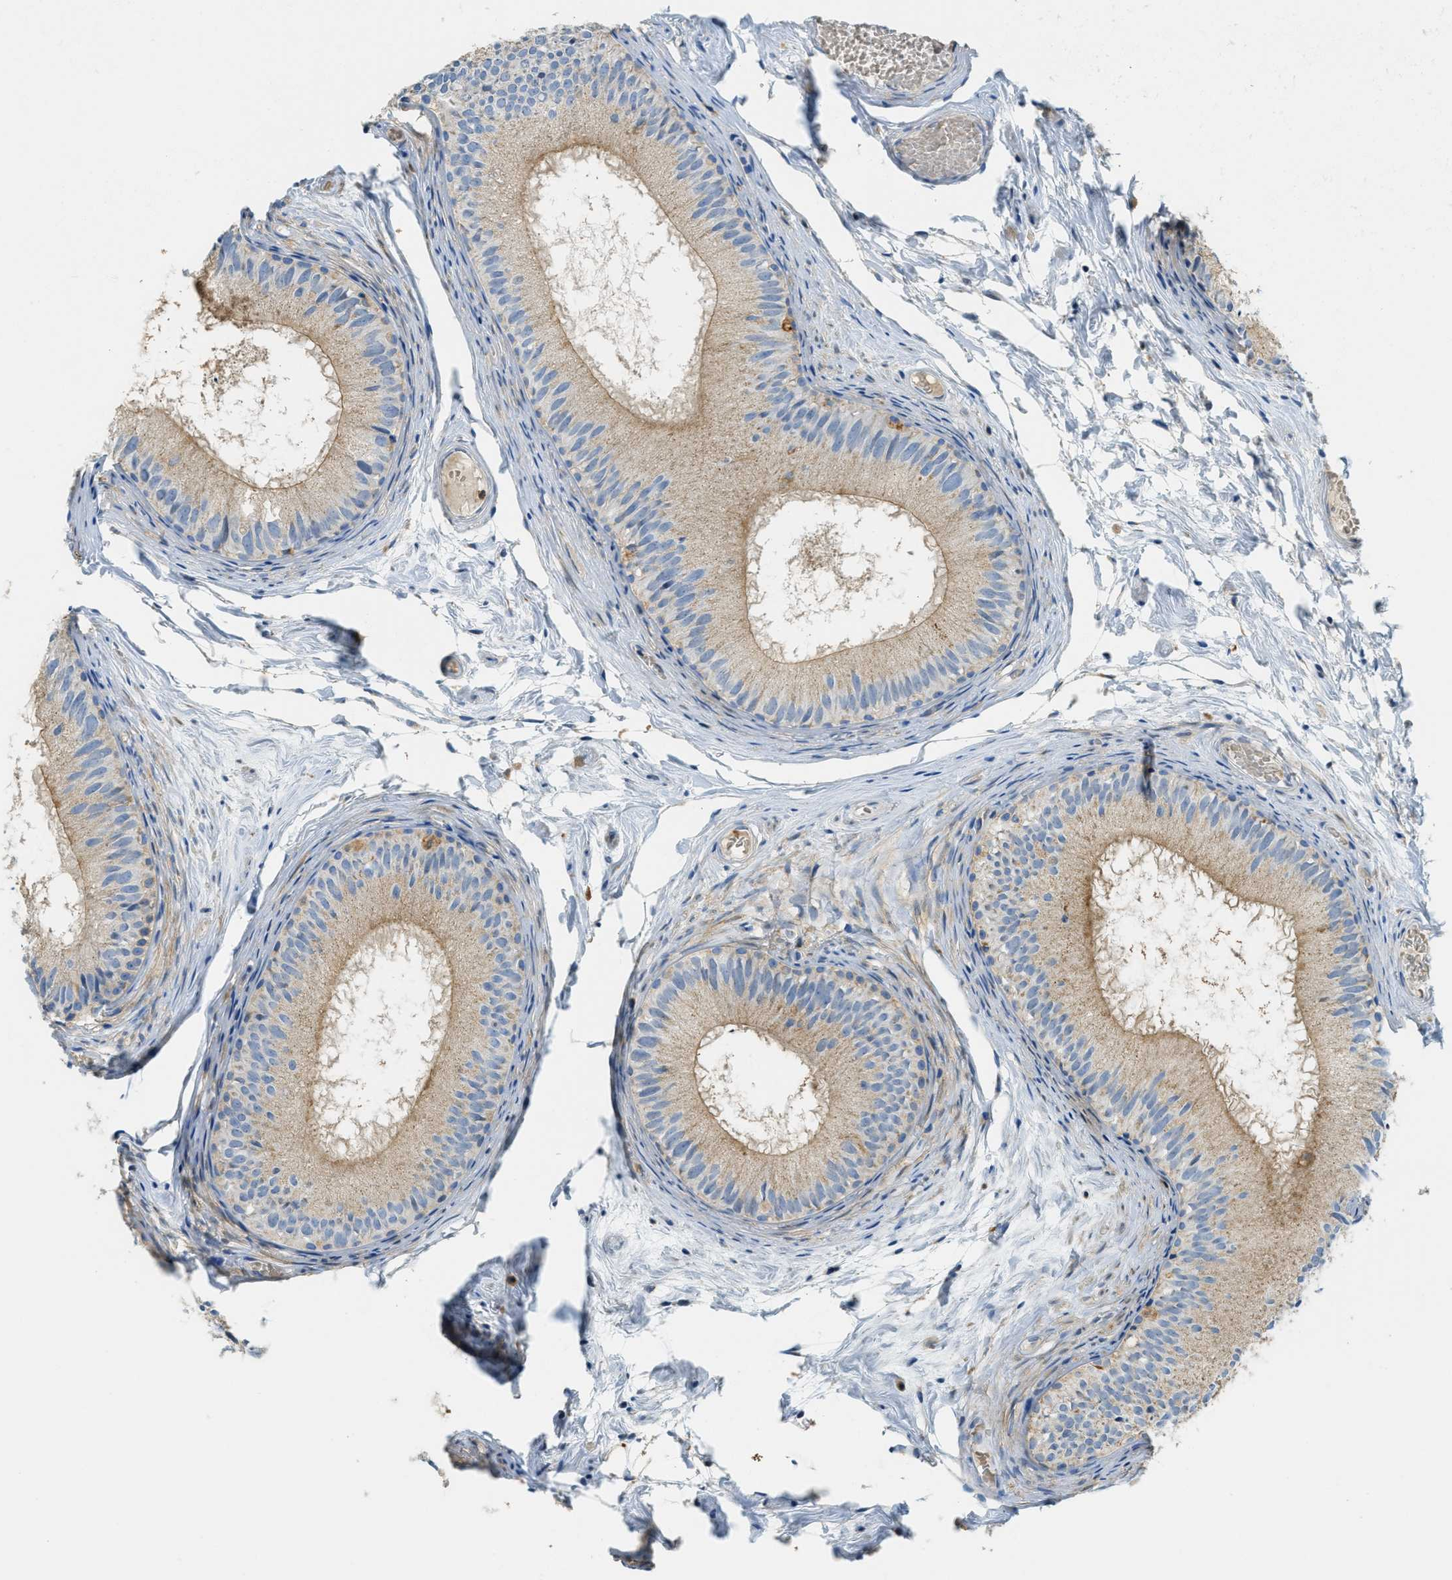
{"staining": {"intensity": "weak", "quantity": ">75%", "location": "cytoplasmic/membranous"}, "tissue": "epididymis", "cell_type": "Glandular cells", "image_type": "normal", "snomed": [{"axis": "morphology", "description": "Normal tissue, NOS"}, {"axis": "topography", "description": "Epididymis"}], "caption": "DAB (3,3'-diaminobenzidine) immunohistochemical staining of unremarkable epididymis shows weak cytoplasmic/membranous protein staining in about >75% of glandular cells.", "gene": "RFFL", "patient": {"sex": "male", "age": 46}}